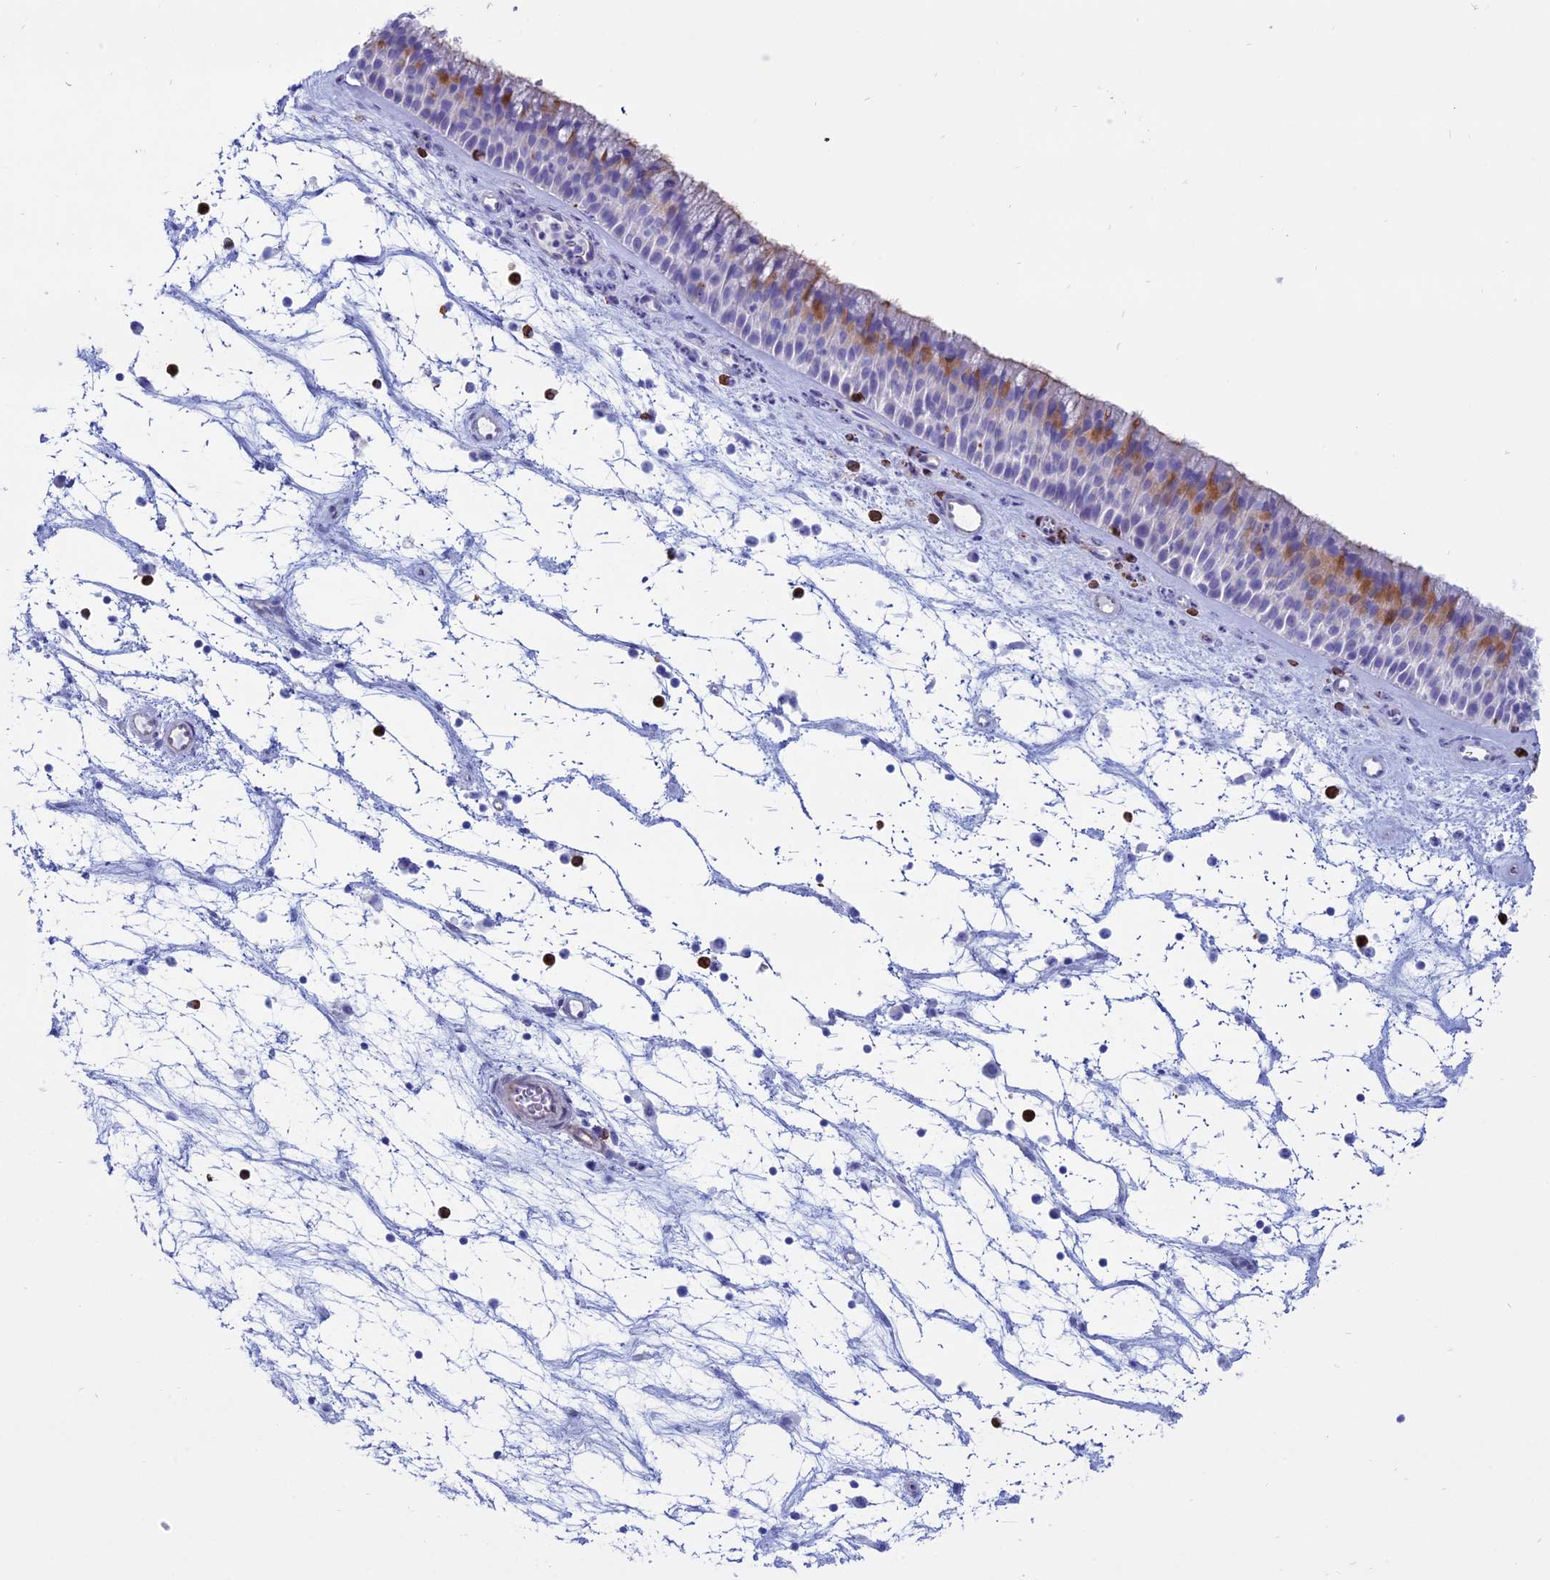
{"staining": {"intensity": "moderate", "quantity": "<25%", "location": "cytoplasmic/membranous"}, "tissue": "nasopharynx", "cell_type": "Respiratory epithelial cells", "image_type": "normal", "snomed": [{"axis": "morphology", "description": "Normal tissue, NOS"}, {"axis": "topography", "description": "Nasopharynx"}], "caption": "Immunohistochemistry (DAB (3,3'-diaminobenzidine)) staining of benign human nasopharynx reveals moderate cytoplasmic/membranous protein expression in approximately <25% of respiratory epithelial cells.", "gene": "OR2AE1", "patient": {"sex": "male", "age": 64}}